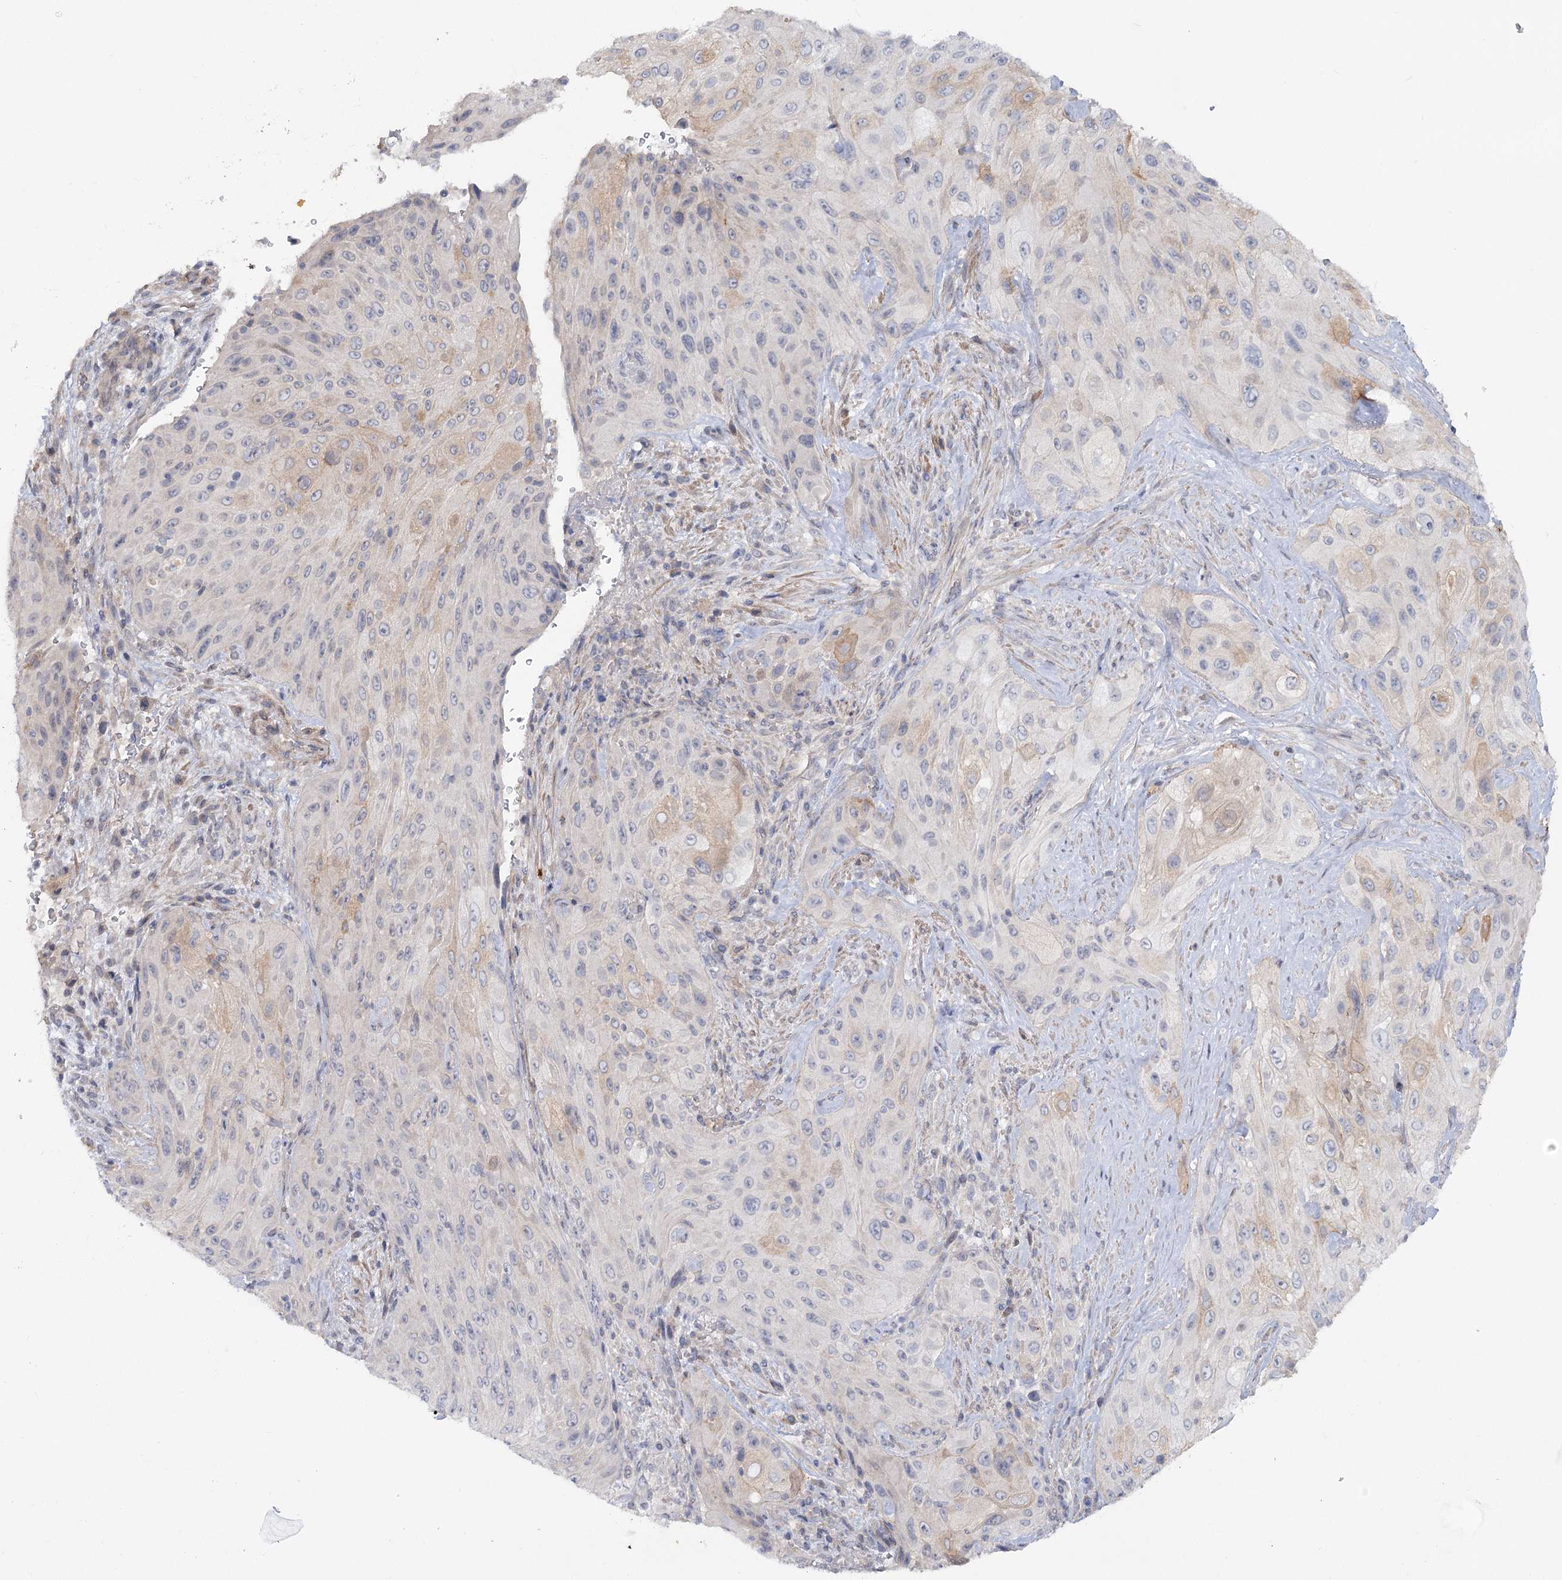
{"staining": {"intensity": "negative", "quantity": "none", "location": "none"}, "tissue": "cervical cancer", "cell_type": "Tumor cells", "image_type": "cancer", "snomed": [{"axis": "morphology", "description": "Squamous cell carcinoma, NOS"}, {"axis": "topography", "description": "Cervix"}], "caption": "IHC photomicrograph of cervical cancer (squamous cell carcinoma) stained for a protein (brown), which displays no positivity in tumor cells. (DAB (3,3'-diaminobenzidine) immunohistochemistry with hematoxylin counter stain).", "gene": "SCN11A", "patient": {"sex": "female", "age": 42}}